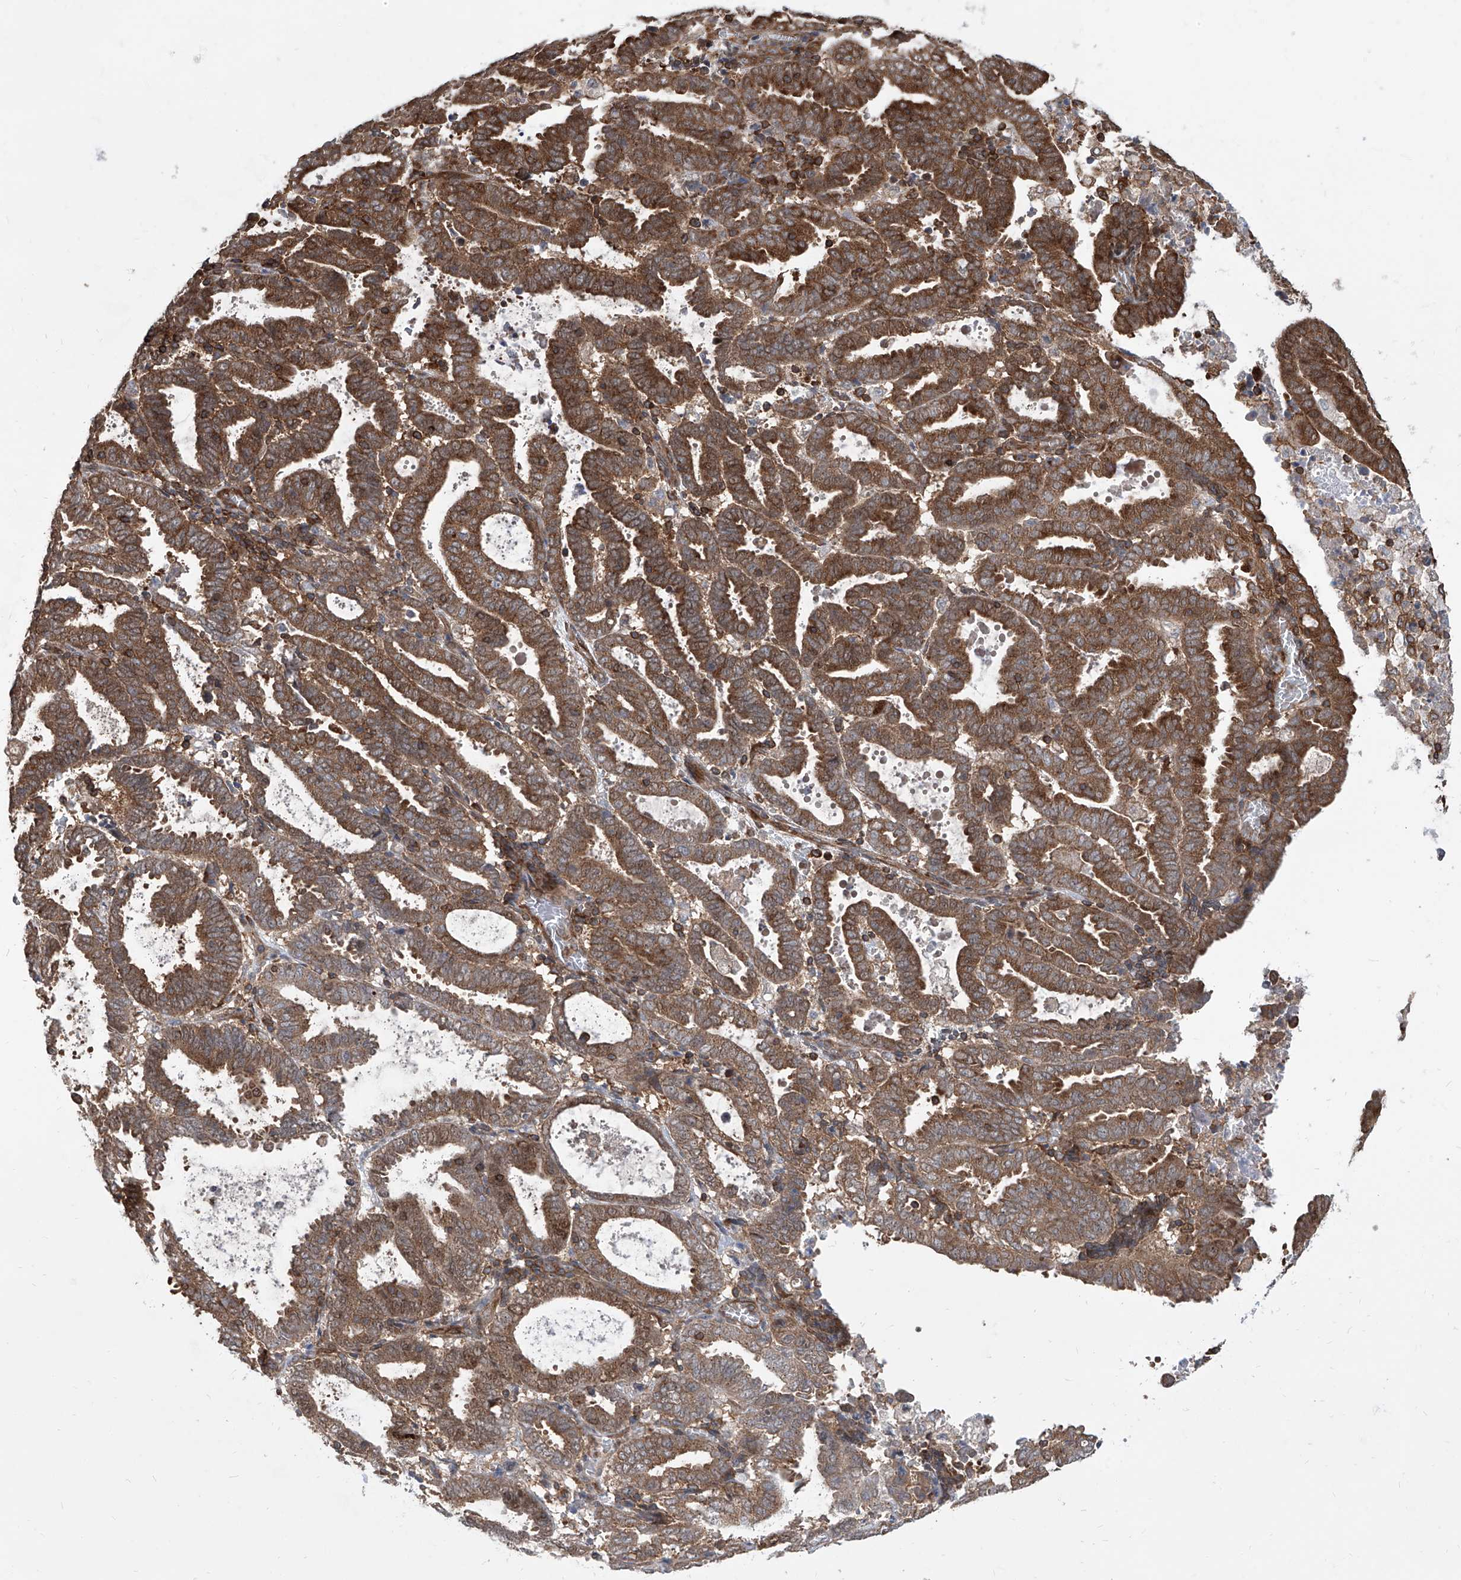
{"staining": {"intensity": "strong", "quantity": ">75%", "location": "cytoplasmic/membranous"}, "tissue": "endometrial cancer", "cell_type": "Tumor cells", "image_type": "cancer", "snomed": [{"axis": "morphology", "description": "Adenocarcinoma, NOS"}, {"axis": "topography", "description": "Uterus"}], "caption": "The micrograph reveals staining of endometrial cancer, revealing strong cytoplasmic/membranous protein positivity (brown color) within tumor cells.", "gene": "MAGED2", "patient": {"sex": "female", "age": 83}}